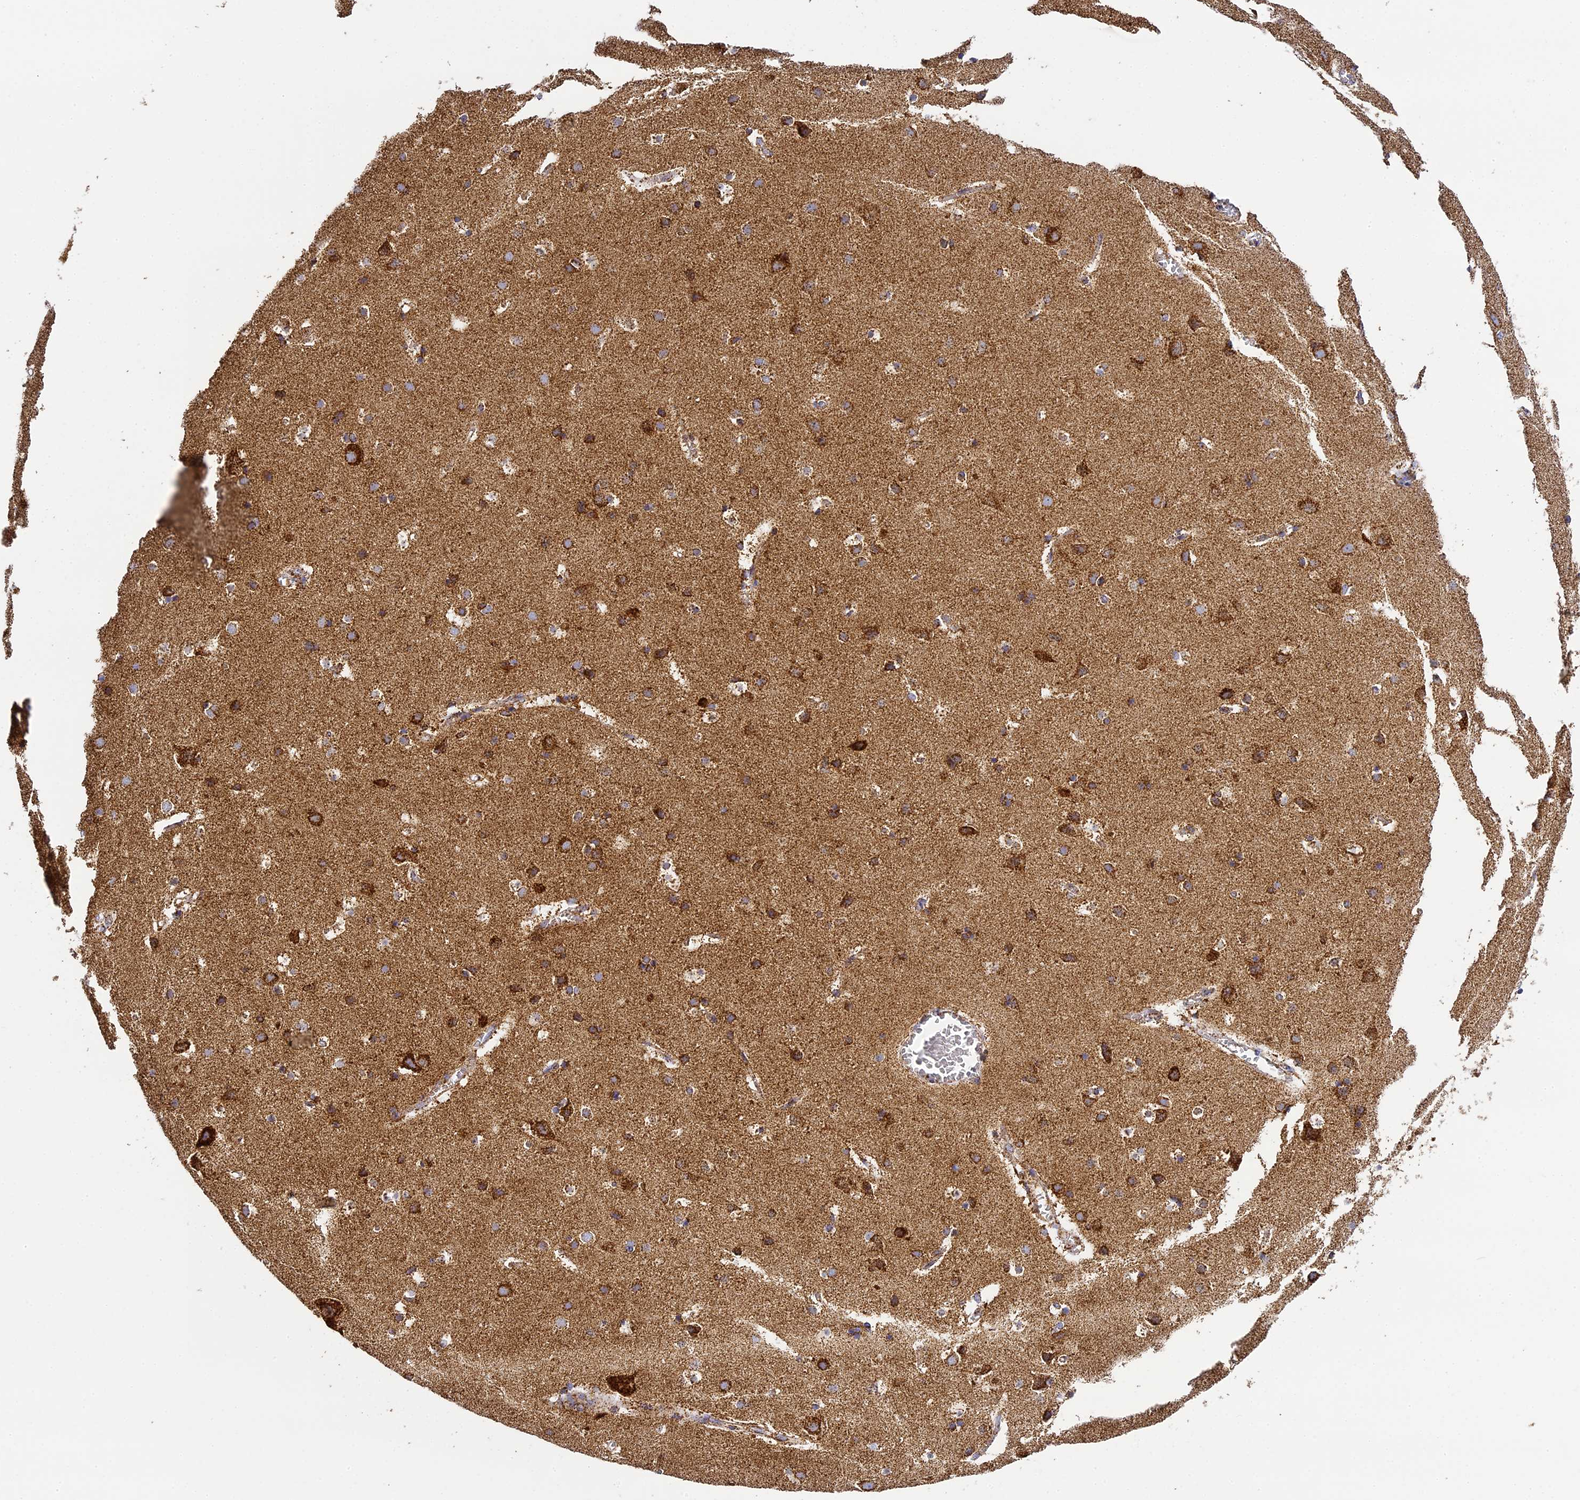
{"staining": {"intensity": "moderate", "quantity": ">75%", "location": "cytoplasmic/membranous"}, "tissue": "cerebral cortex", "cell_type": "Endothelial cells", "image_type": "normal", "snomed": [{"axis": "morphology", "description": "Normal tissue, NOS"}, {"axis": "topography", "description": "Cerebral cortex"}], "caption": "Brown immunohistochemical staining in normal human cerebral cortex displays moderate cytoplasmic/membranous staining in about >75% of endothelial cells.", "gene": "STK17A", "patient": {"sex": "male", "age": 54}}